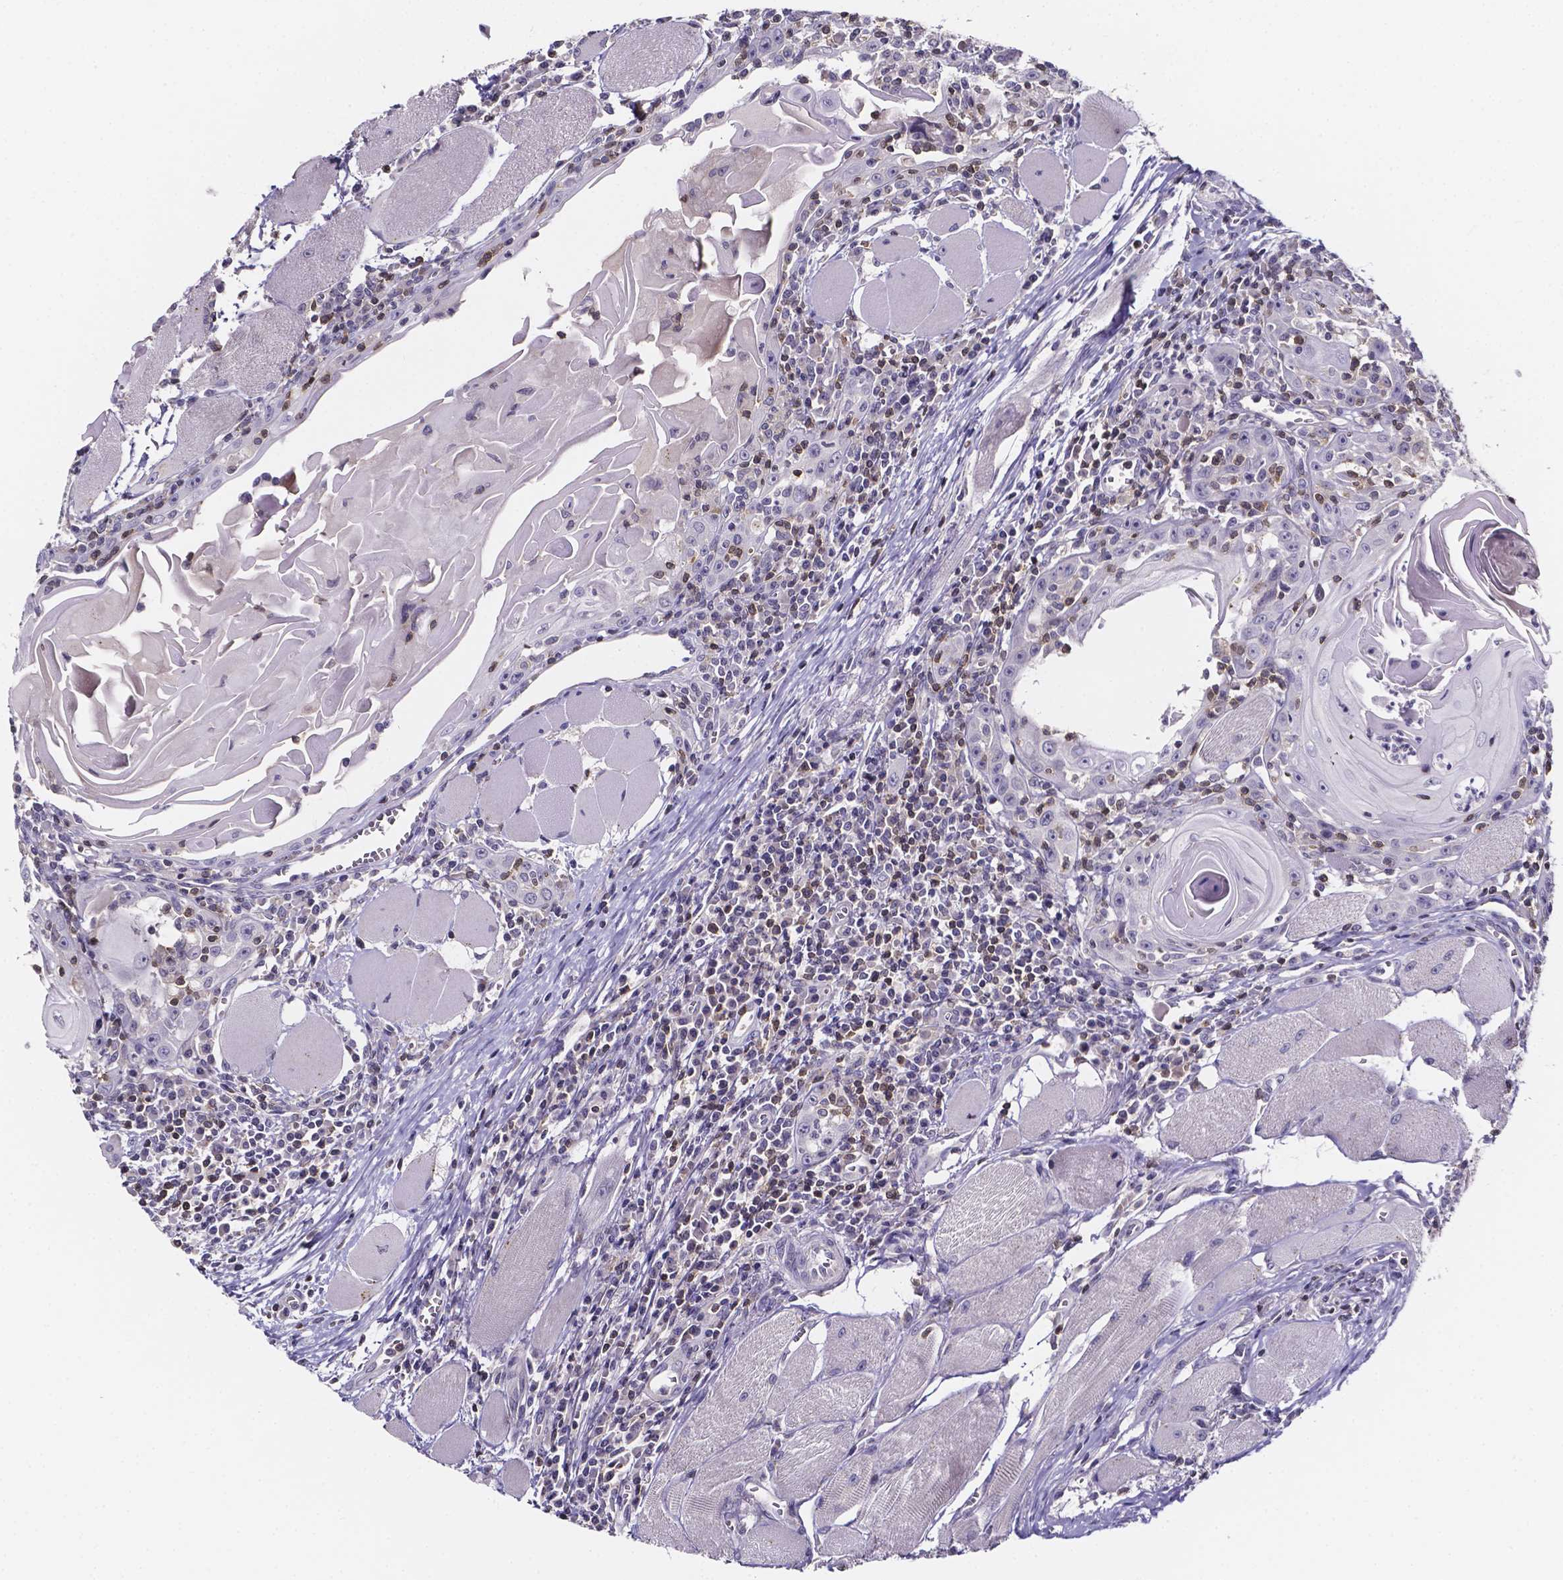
{"staining": {"intensity": "negative", "quantity": "none", "location": "none"}, "tissue": "head and neck cancer", "cell_type": "Tumor cells", "image_type": "cancer", "snomed": [{"axis": "morphology", "description": "Normal tissue, NOS"}, {"axis": "morphology", "description": "Squamous cell carcinoma, NOS"}, {"axis": "topography", "description": "Oral tissue"}, {"axis": "topography", "description": "Head-Neck"}], "caption": "The immunohistochemistry (IHC) photomicrograph has no significant staining in tumor cells of head and neck cancer (squamous cell carcinoma) tissue.", "gene": "THEMIS", "patient": {"sex": "male", "age": 52}}